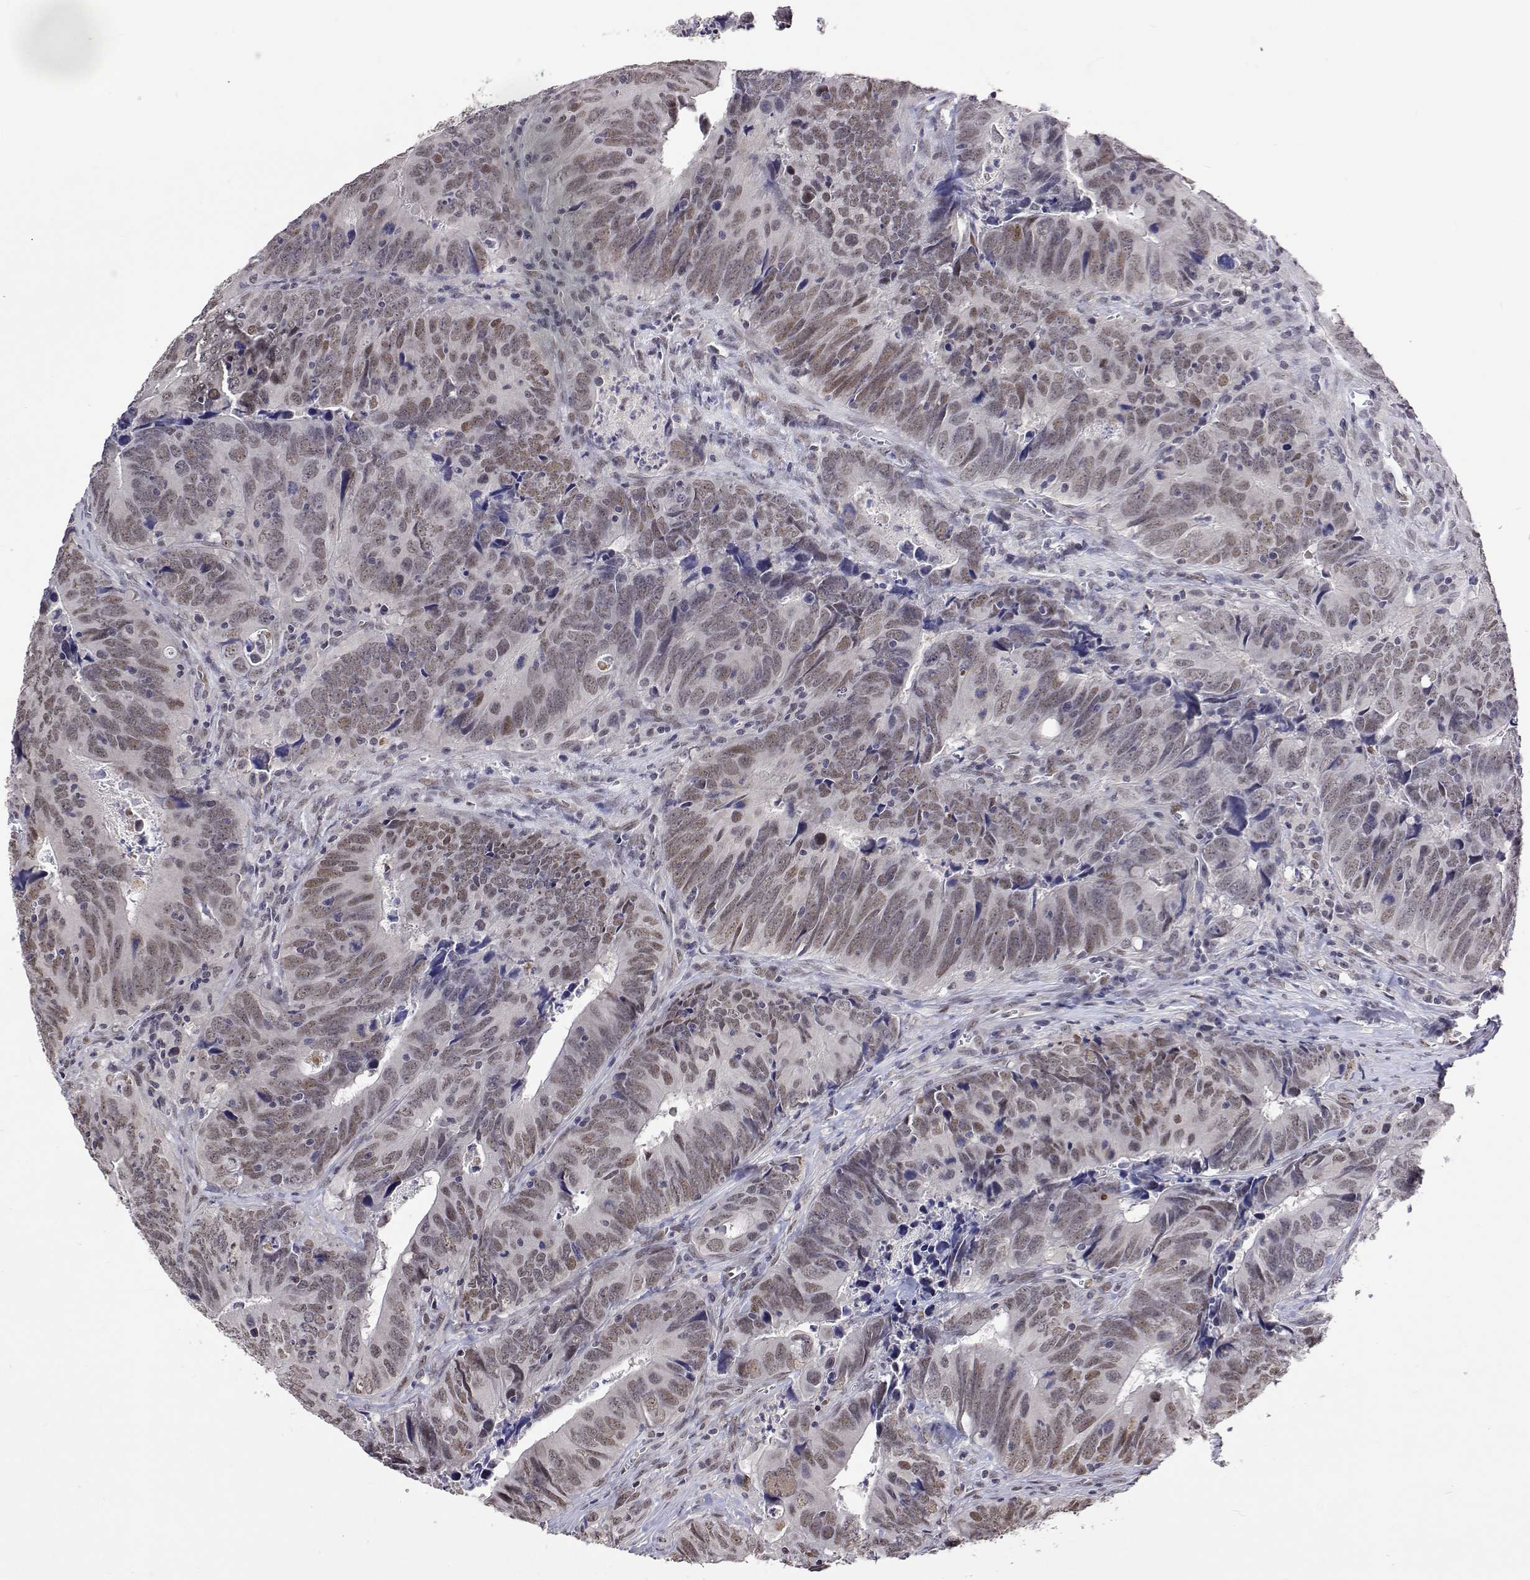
{"staining": {"intensity": "moderate", "quantity": ">75%", "location": "nuclear"}, "tissue": "colorectal cancer", "cell_type": "Tumor cells", "image_type": "cancer", "snomed": [{"axis": "morphology", "description": "Adenocarcinoma, NOS"}, {"axis": "topography", "description": "Colon"}], "caption": "Human colorectal adenocarcinoma stained for a protein (brown) displays moderate nuclear positive positivity in about >75% of tumor cells.", "gene": "HNRNPA0", "patient": {"sex": "female", "age": 82}}